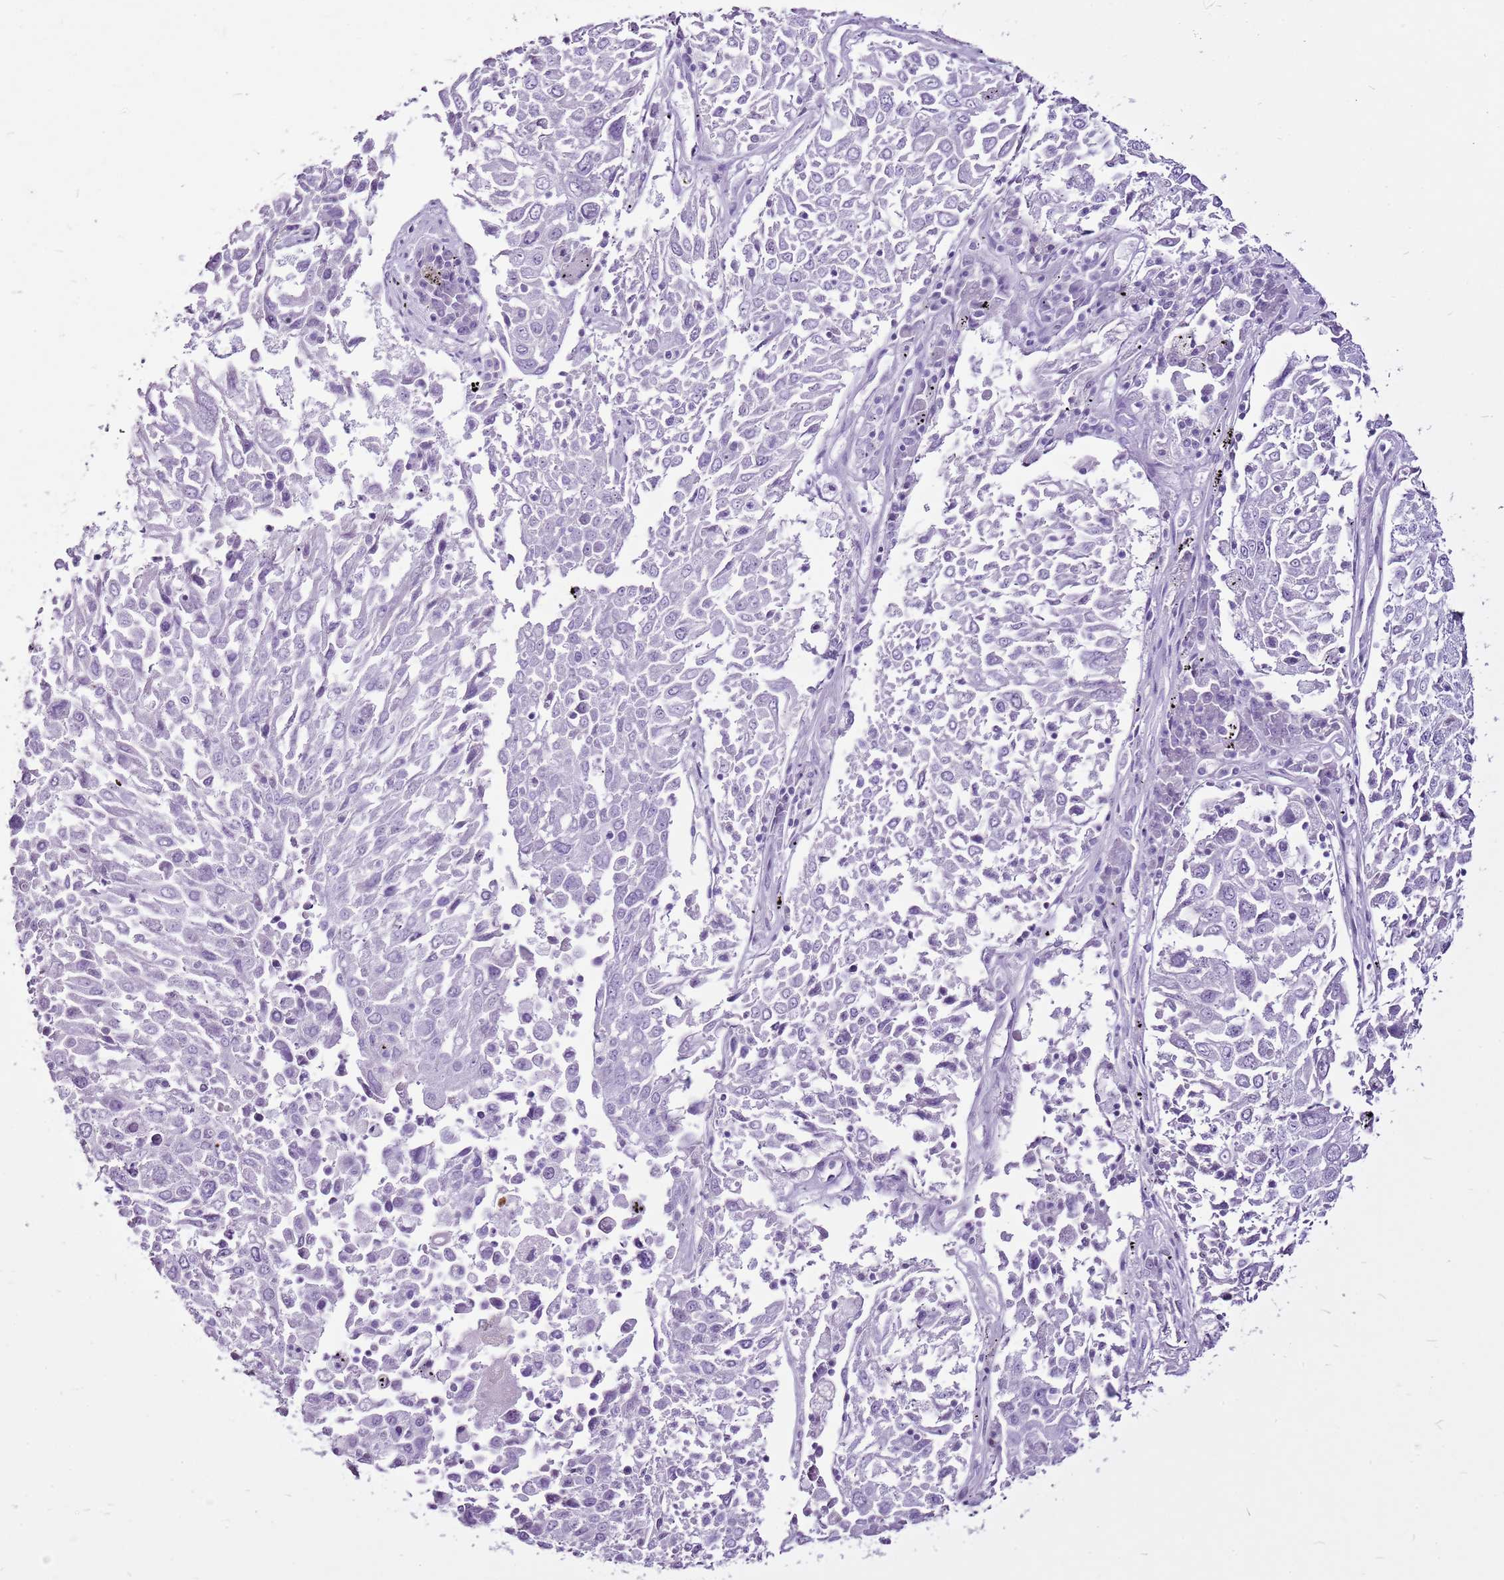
{"staining": {"intensity": "negative", "quantity": "none", "location": "none"}, "tissue": "lung cancer", "cell_type": "Tumor cells", "image_type": "cancer", "snomed": [{"axis": "morphology", "description": "Squamous cell carcinoma, NOS"}, {"axis": "topography", "description": "Lung"}], "caption": "The image shows no significant staining in tumor cells of lung cancer (squamous cell carcinoma). (IHC, brightfield microscopy, high magnification).", "gene": "CNFN", "patient": {"sex": "male", "age": 65}}